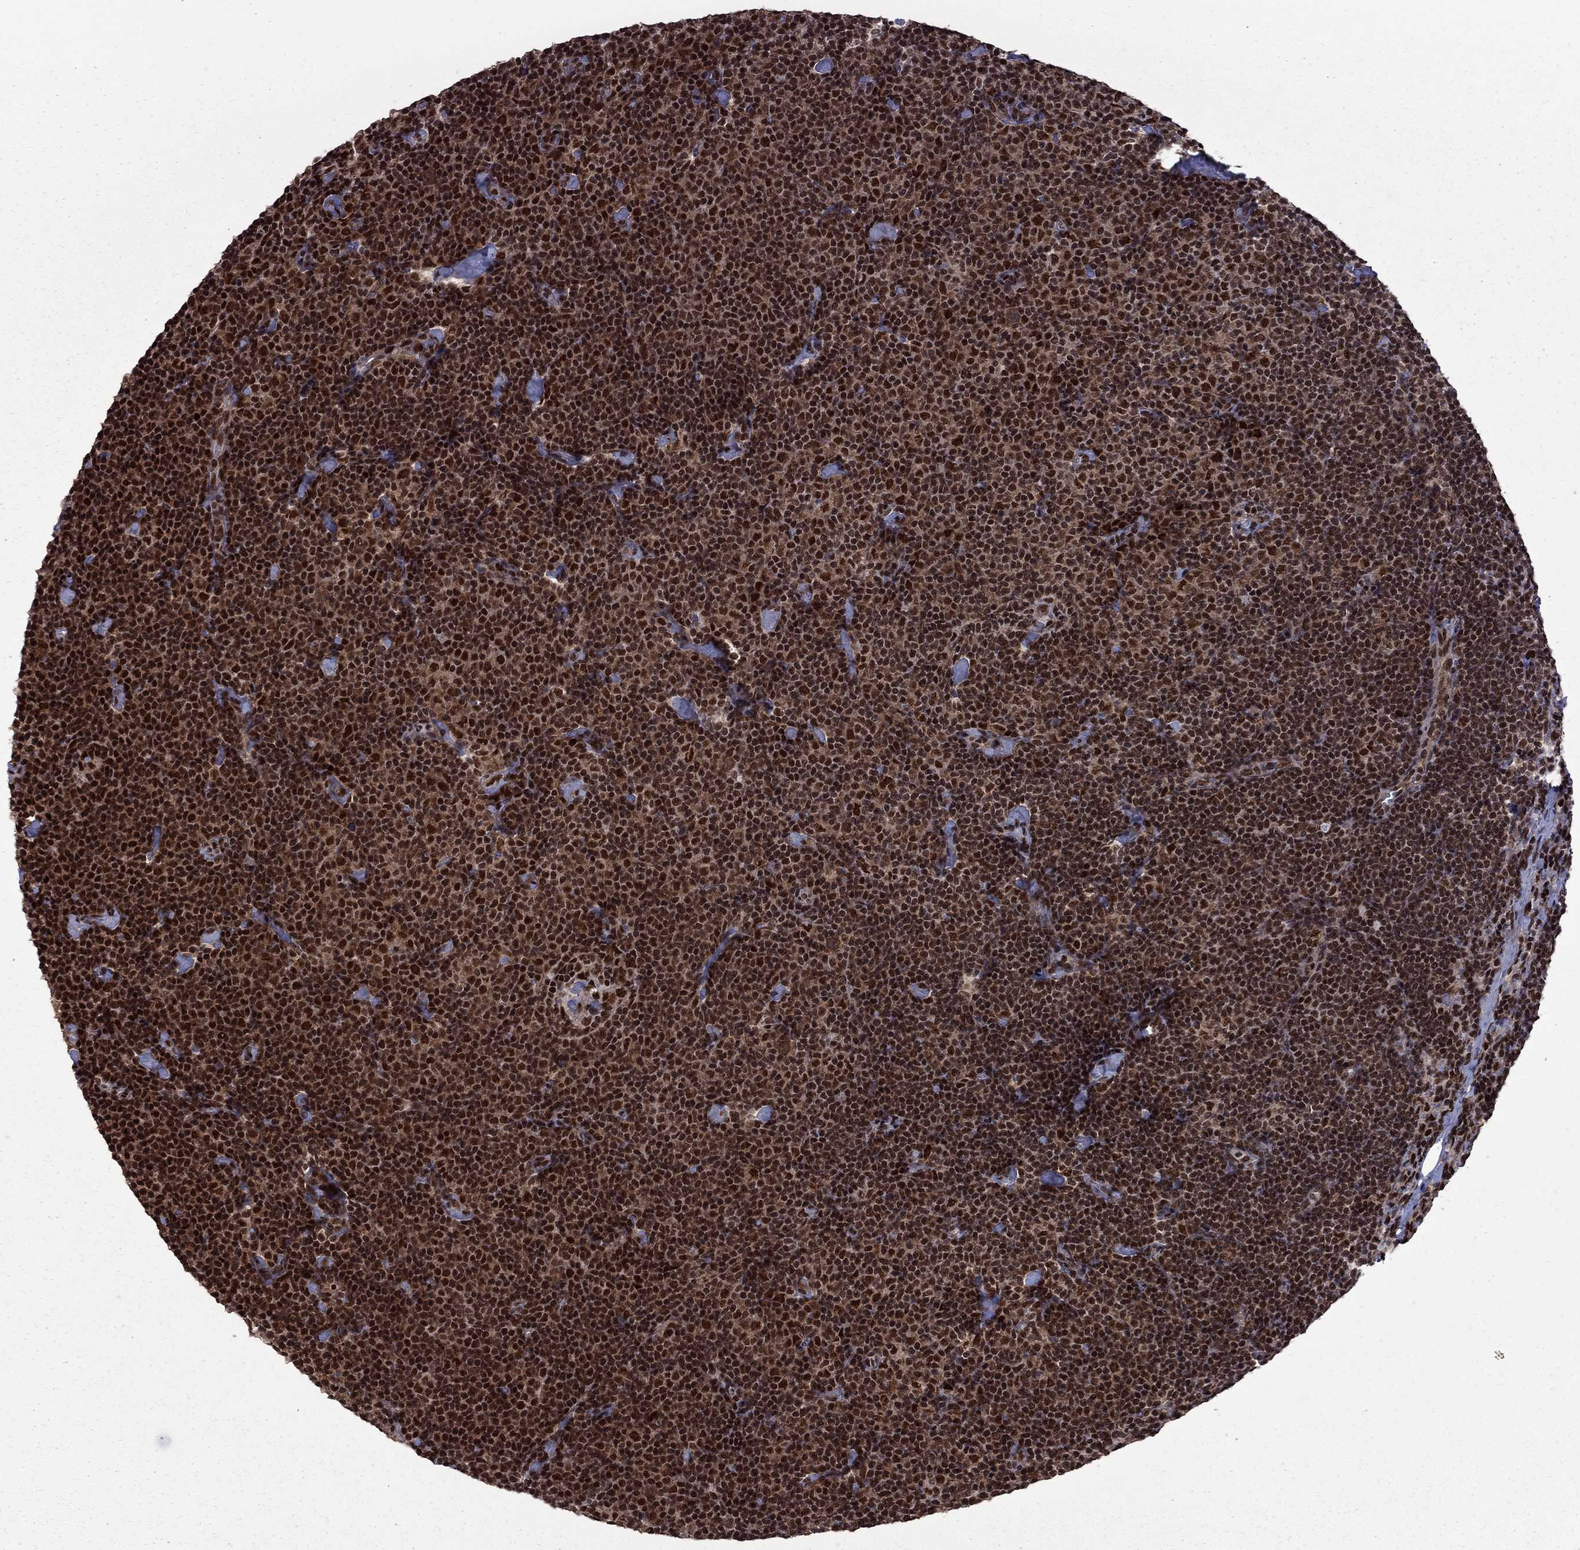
{"staining": {"intensity": "strong", "quantity": ">75%", "location": "nuclear"}, "tissue": "lymphoma", "cell_type": "Tumor cells", "image_type": "cancer", "snomed": [{"axis": "morphology", "description": "Malignant lymphoma, non-Hodgkin's type, Low grade"}, {"axis": "topography", "description": "Lymph node"}], "caption": "An IHC micrograph of tumor tissue is shown. Protein staining in brown shows strong nuclear positivity in lymphoma within tumor cells.", "gene": "MED25", "patient": {"sex": "male", "age": 81}}